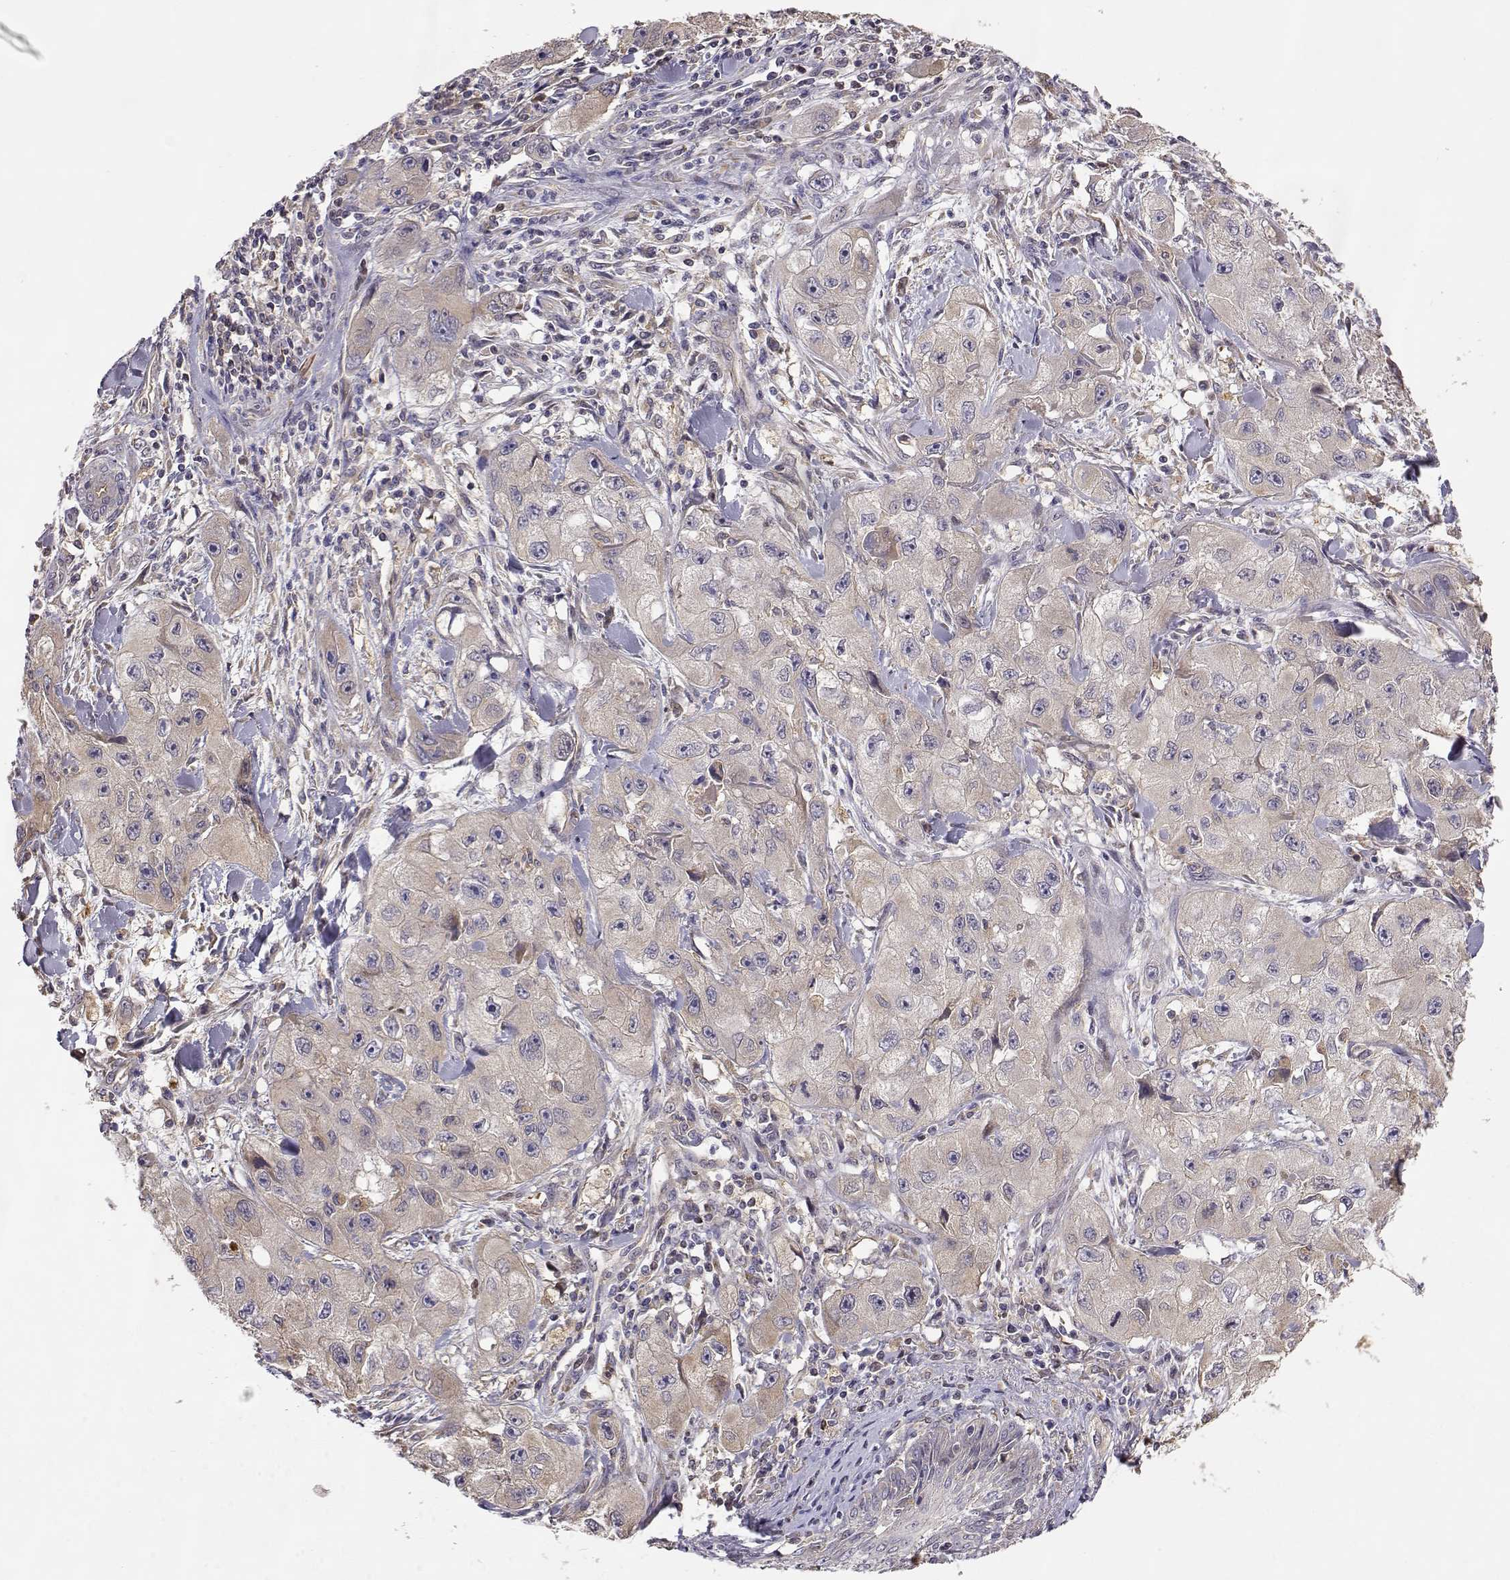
{"staining": {"intensity": "weak", "quantity": "25%-75%", "location": "cytoplasmic/membranous"}, "tissue": "skin cancer", "cell_type": "Tumor cells", "image_type": "cancer", "snomed": [{"axis": "morphology", "description": "Squamous cell carcinoma, NOS"}, {"axis": "topography", "description": "Skin"}, {"axis": "topography", "description": "Subcutis"}], "caption": "A brown stain highlights weak cytoplasmic/membranous staining of a protein in skin squamous cell carcinoma tumor cells.", "gene": "CRIM1", "patient": {"sex": "male", "age": 73}}